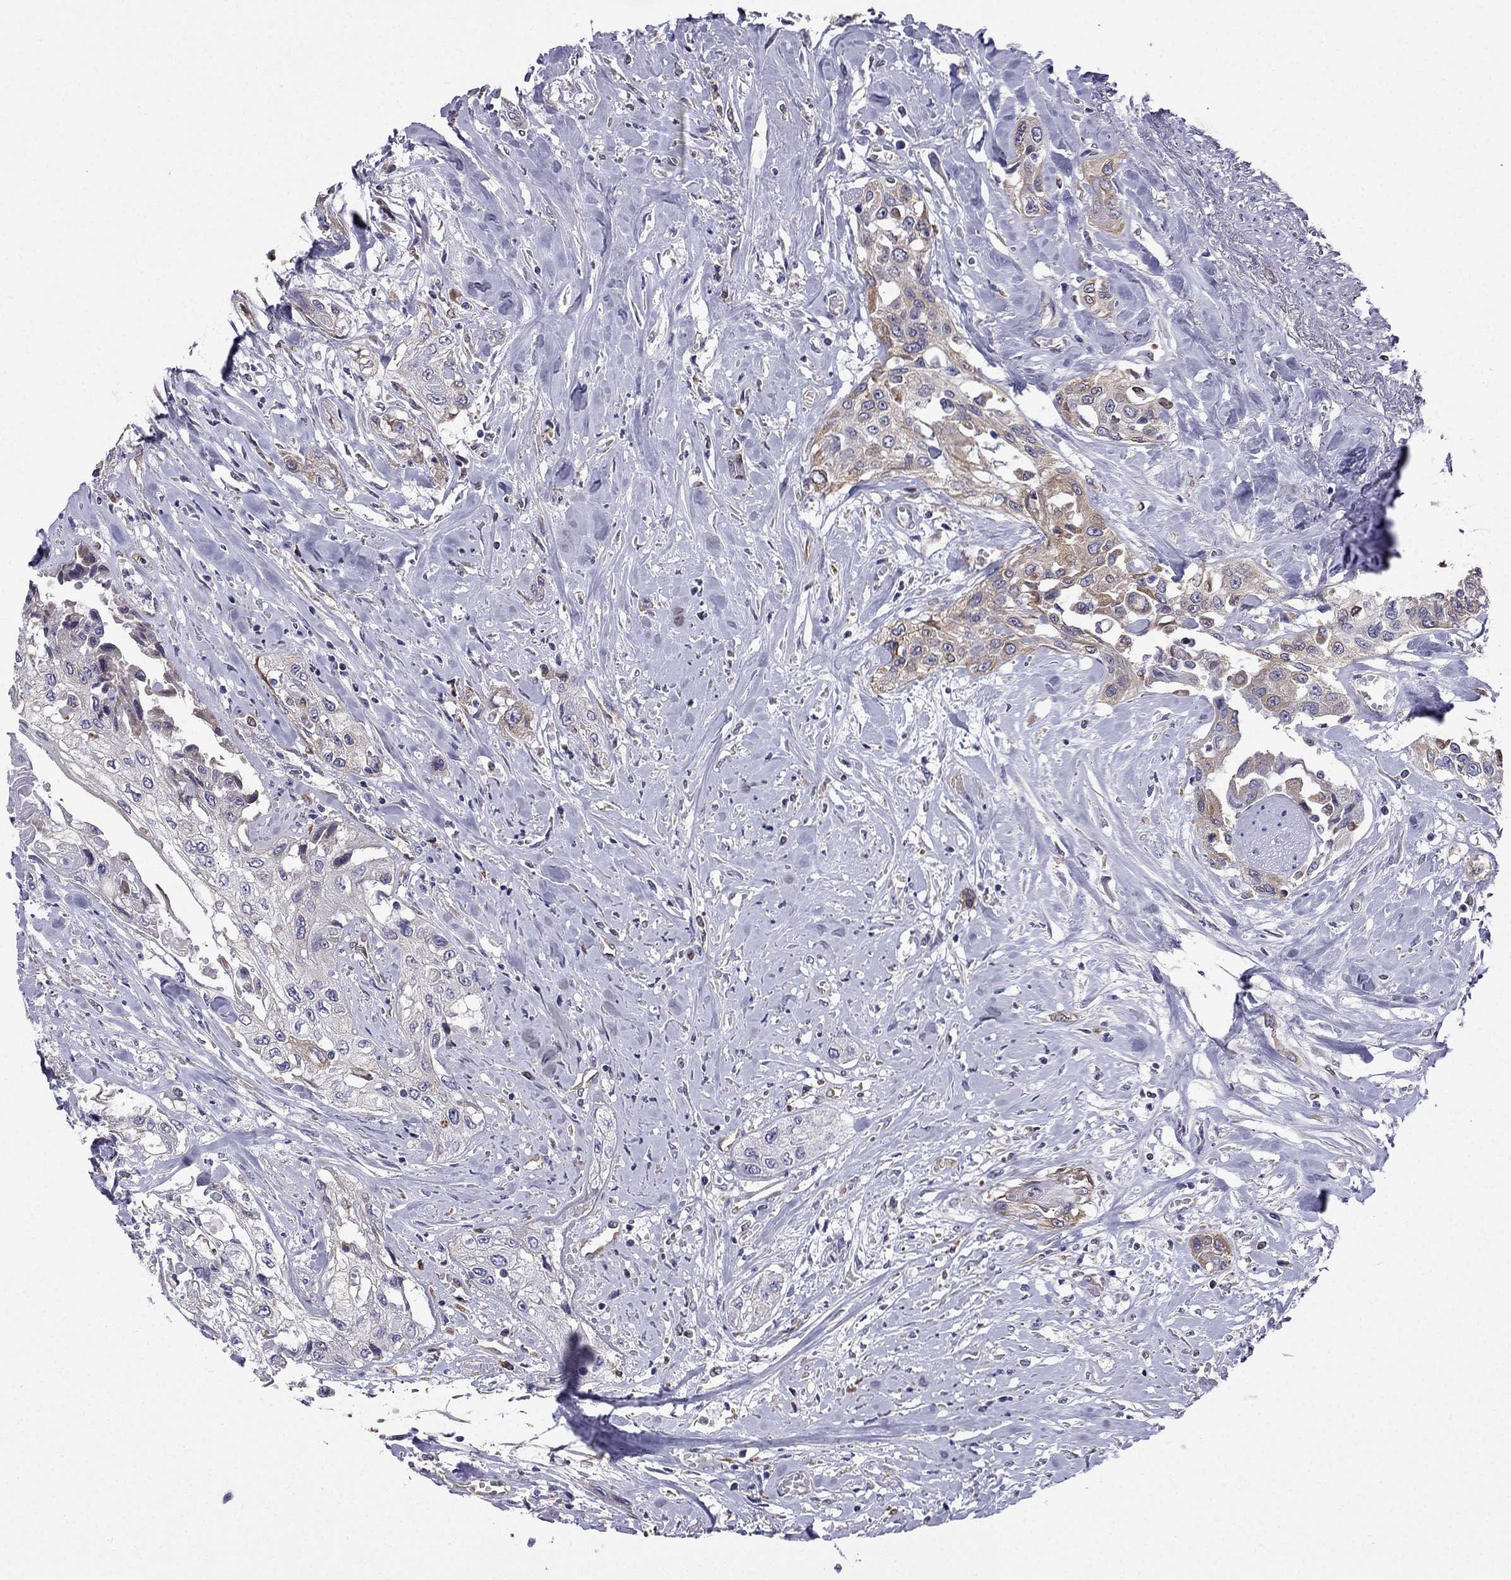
{"staining": {"intensity": "weak", "quantity": "<25%", "location": "cytoplasmic/membranous"}, "tissue": "head and neck cancer", "cell_type": "Tumor cells", "image_type": "cancer", "snomed": [{"axis": "morphology", "description": "Normal tissue, NOS"}, {"axis": "morphology", "description": "Squamous cell carcinoma, NOS"}, {"axis": "topography", "description": "Oral tissue"}, {"axis": "topography", "description": "Peripheral nerve tissue"}, {"axis": "topography", "description": "Head-Neck"}], "caption": "Tumor cells are negative for brown protein staining in head and neck squamous cell carcinoma.", "gene": "GNAL", "patient": {"sex": "female", "age": 59}}